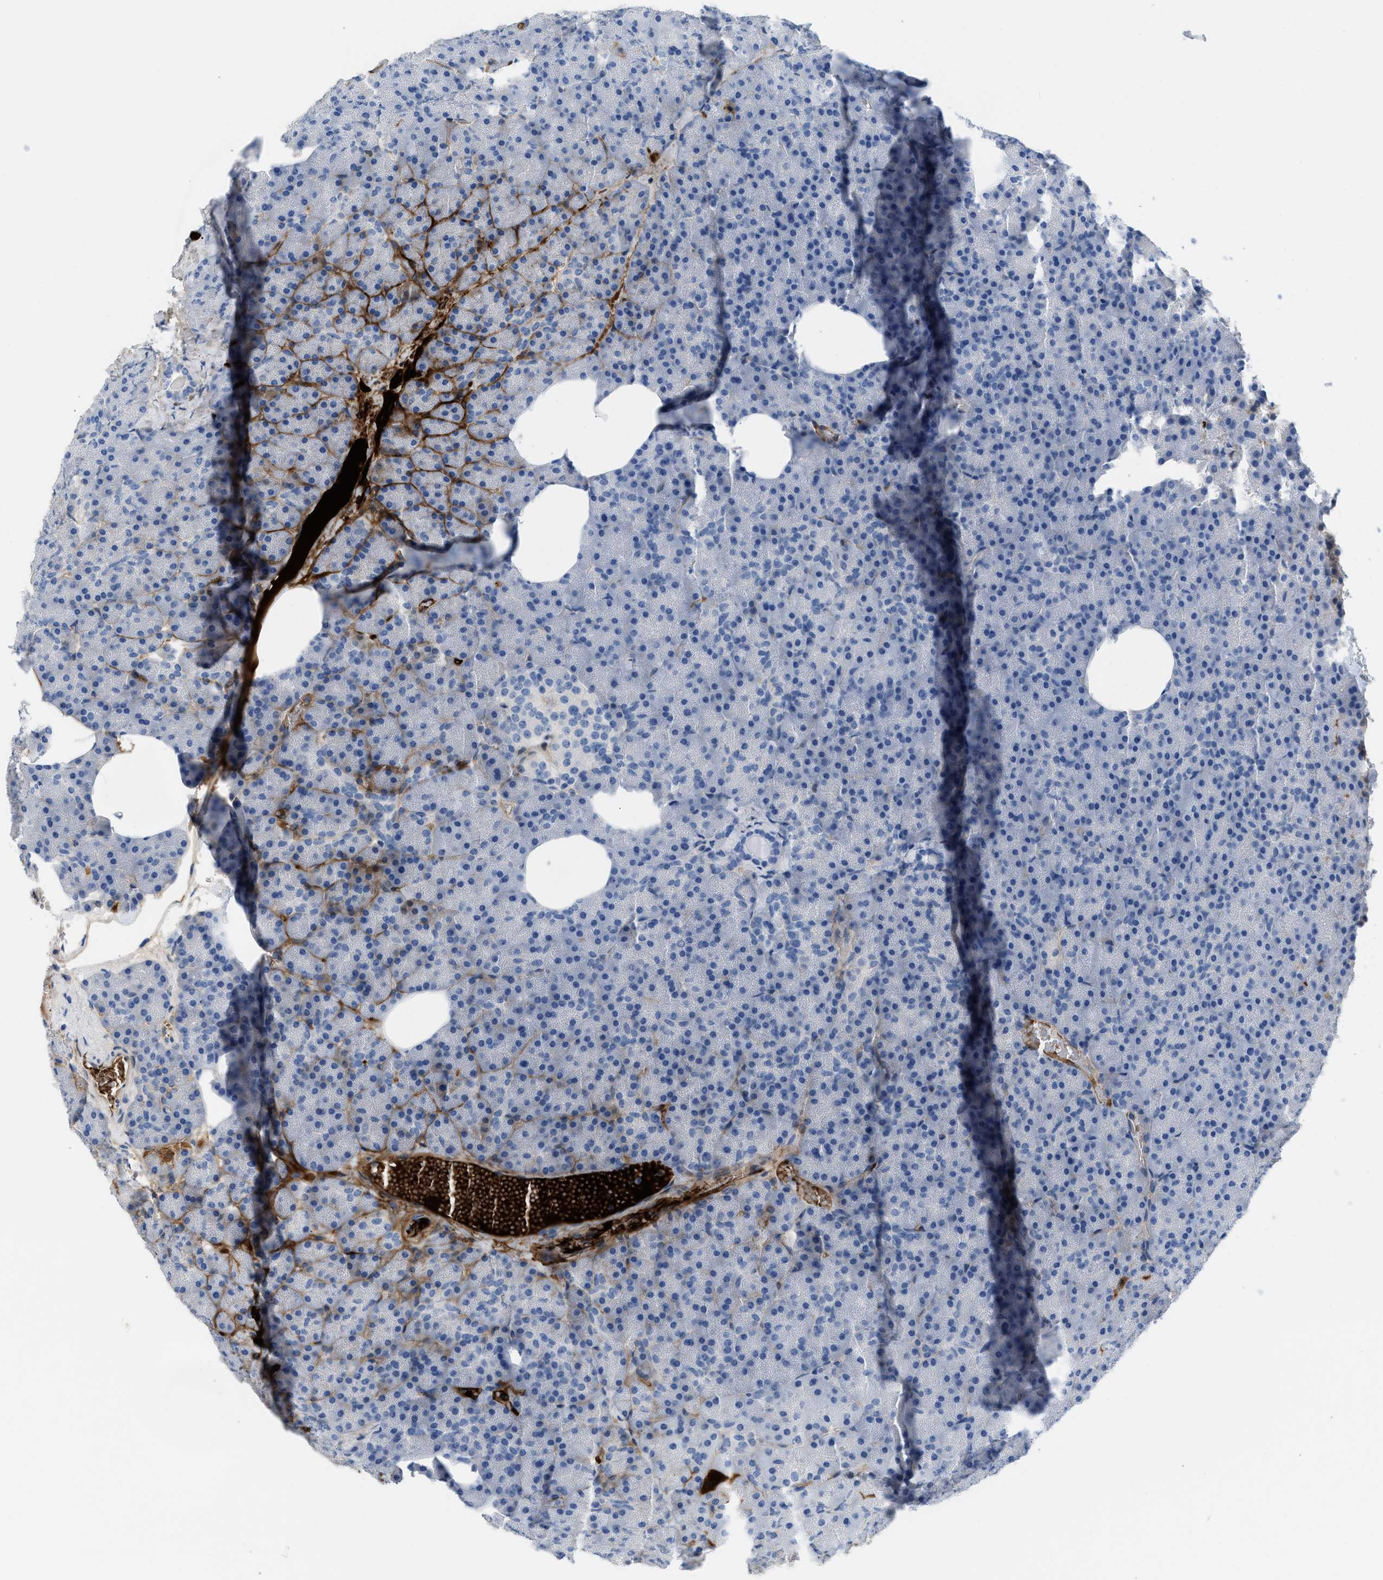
{"staining": {"intensity": "negative", "quantity": "none", "location": "none"}, "tissue": "pancreas", "cell_type": "Exocrine glandular cells", "image_type": "normal", "snomed": [{"axis": "morphology", "description": "Normal tissue, NOS"}, {"axis": "morphology", "description": "Carcinoid, malignant, NOS"}, {"axis": "topography", "description": "Pancreas"}], "caption": "Immunohistochemistry (IHC) histopathology image of benign pancreas: human pancreas stained with DAB (3,3'-diaminobenzidine) shows no significant protein staining in exocrine glandular cells.", "gene": "LEF1", "patient": {"sex": "female", "age": 35}}